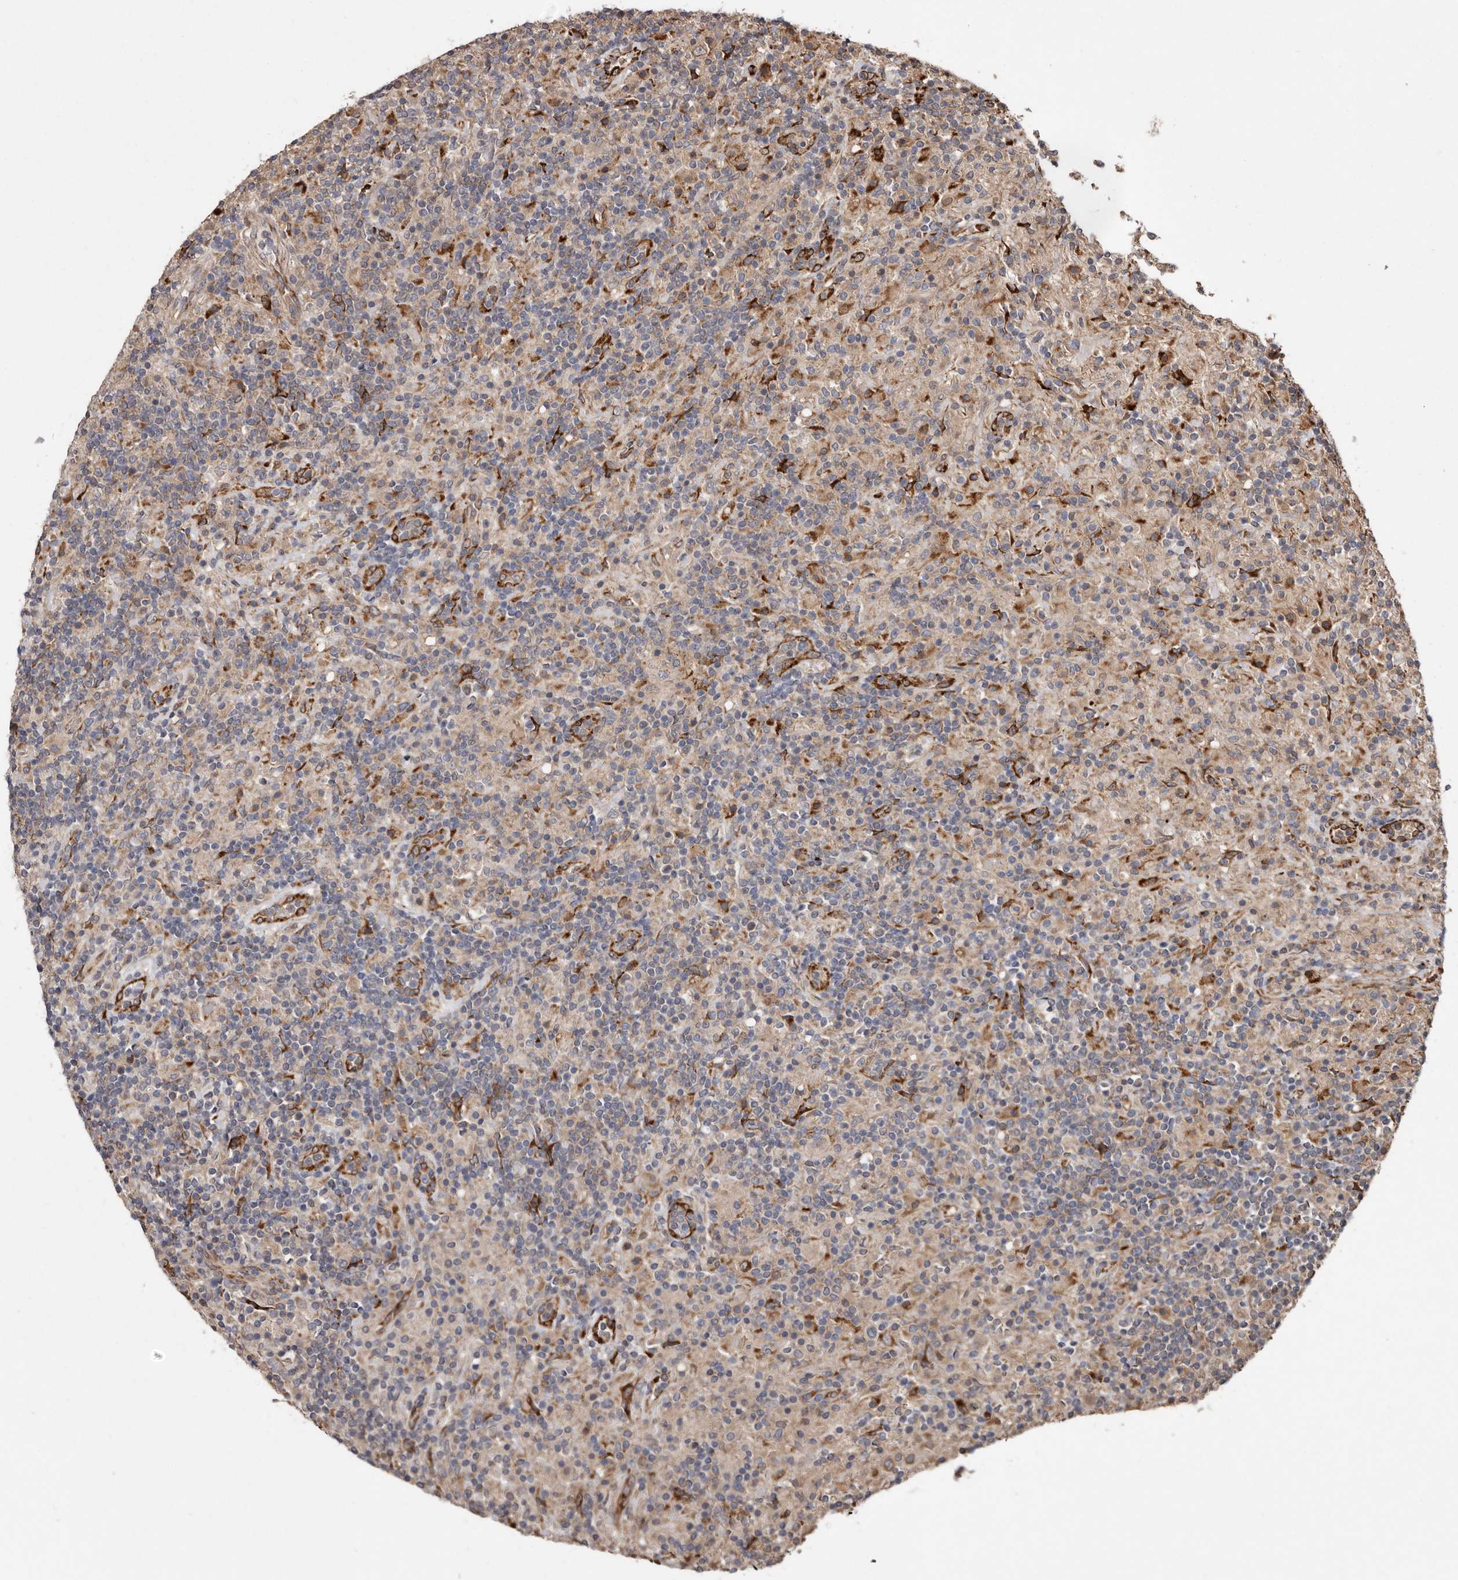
{"staining": {"intensity": "moderate", "quantity": ">75%", "location": "cytoplasmic/membranous"}, "tissue": "lymphoma", "cell_type": "Tumor cells", "image_type": "cancer", "snomed": [{"axis": "morphology", "description": "Hodgkin's disease, NOS"}, {"axis": "topography", "description": "Lymph node"}], "caption": "A medium amount of moderate cytoplasmic/membranous expression is appreciated in approximately >75% of tumor cells in Hodgkin's disease tissue.", "gene": "FLAD1", "patient": {"sex": "male", "age": 70}}